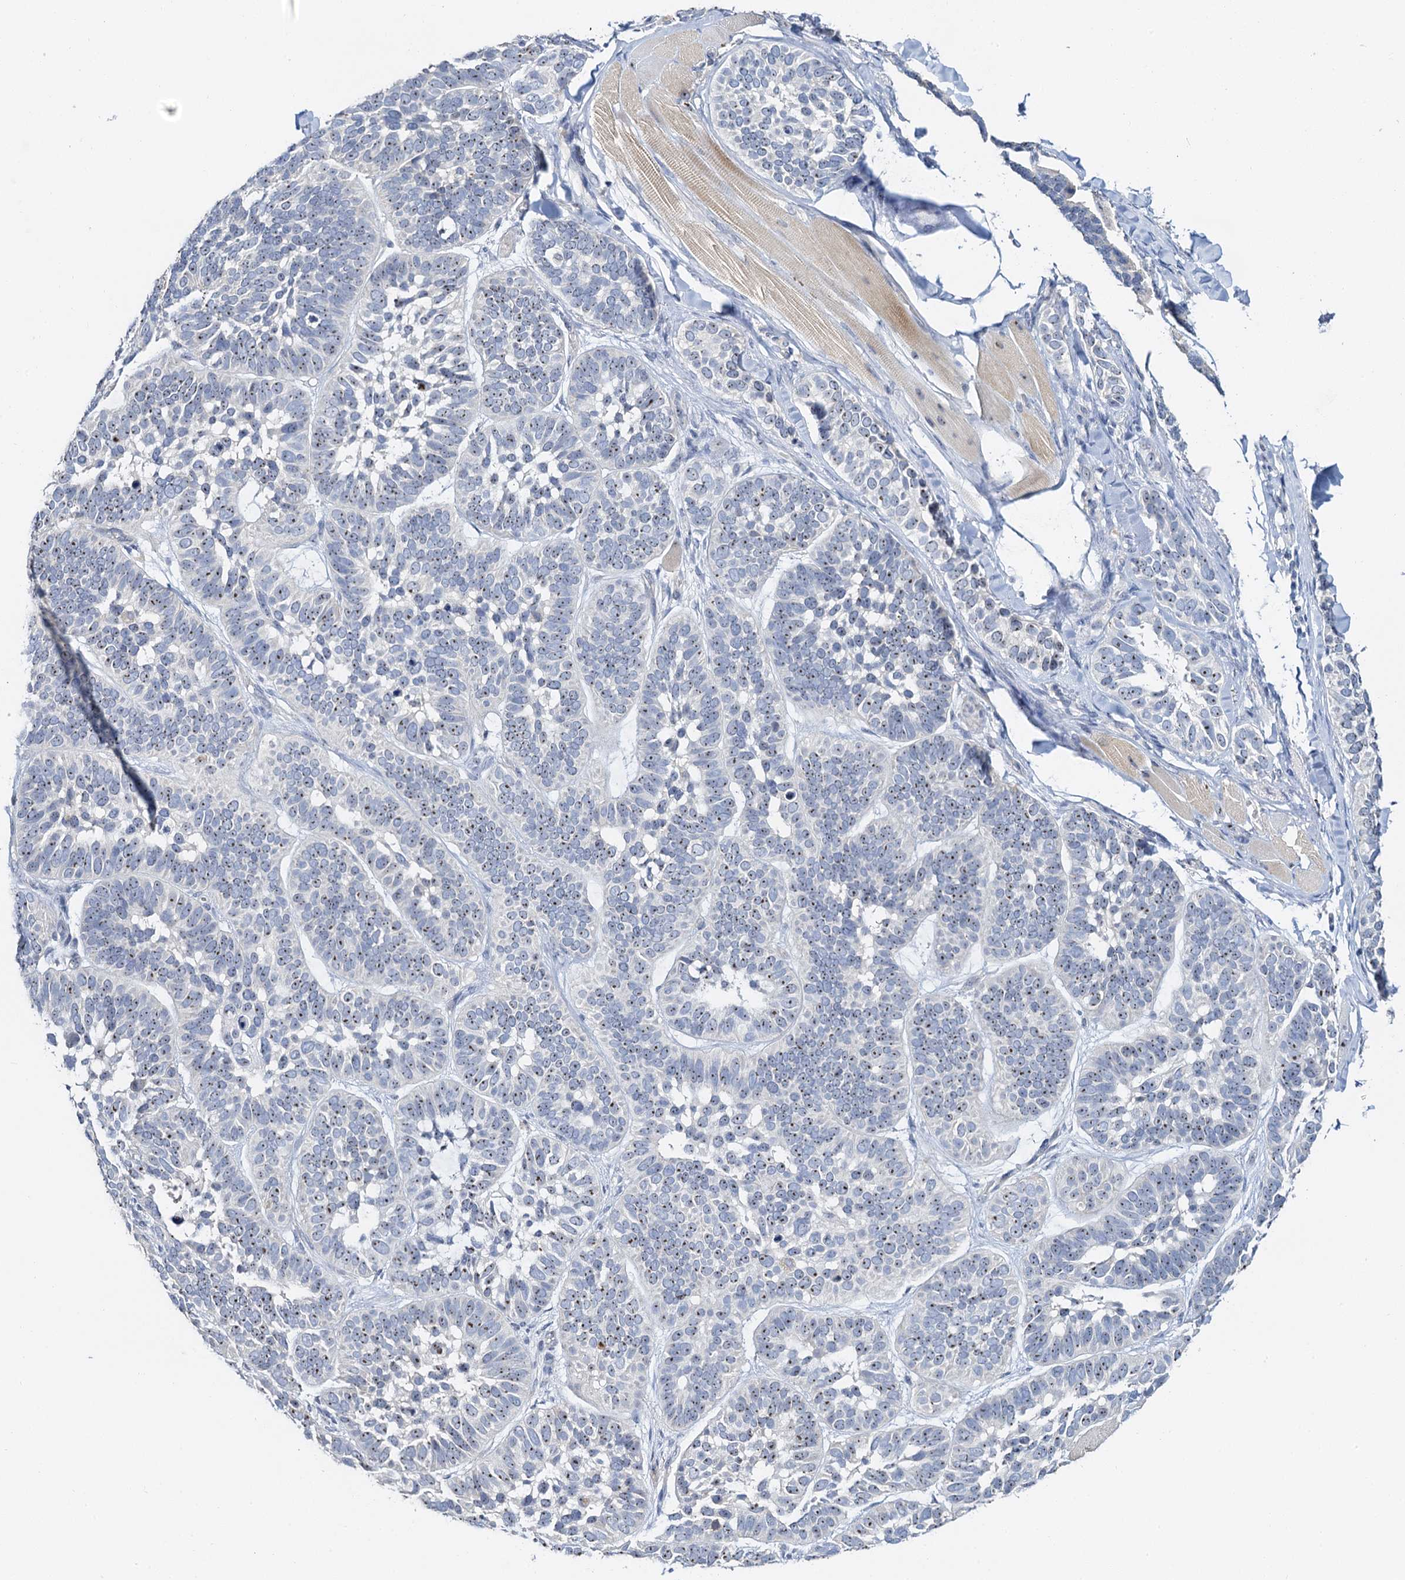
{"staining": {"intensity": "weak", "quantity": "25%-75%", "location": "nuclear"}, "tissue": "skin cancer", "cell_type": "Tumor cells", "image_type": "cancer", "snomed": [{"axis": "morphology", "description": "Basal cell carcinoma"}, {"axis": "topography", "description": "Skin"}], "caption": "A micrograph of human skin cancer (basal cell carcinoma) stained for a protein exhibits weak nuclear brown staining in tumor cells. Using DAB (brown) and hematoxylin (blue) stains, captured at high magnification using brightfield microscopy.", "gene": "NOP2", "patient": {"sex": "male", "age": 62}}